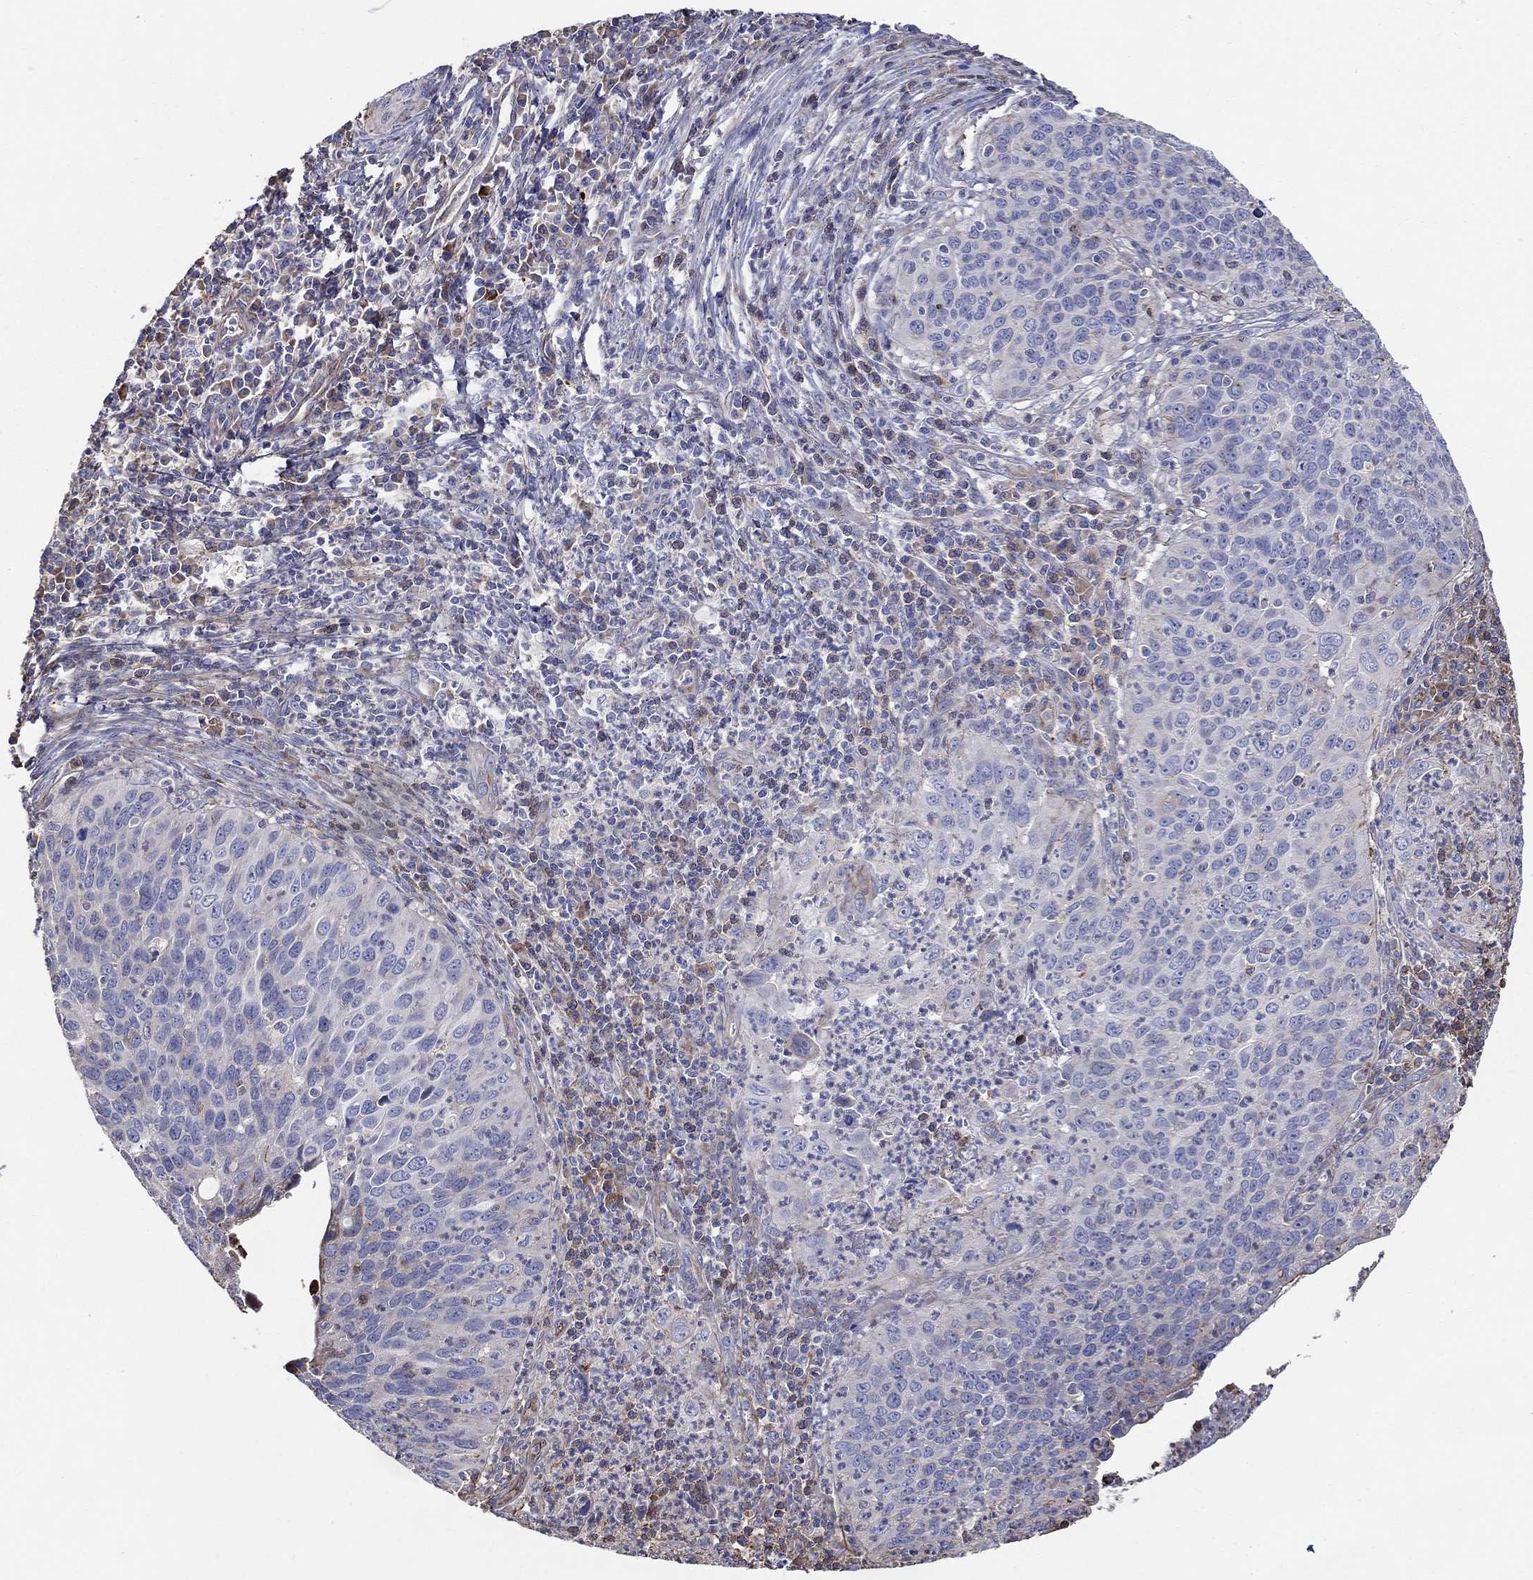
{"staining": {"intensity": "weak", "quantity": "<25%", "location": "cytoplasmic/membranous"}, "tissue": "cervical cancer", "cell_type": "Tumor cells", "image_type": "cancer", "snomed": [{"axis": "morphology", "description": "Squamous cell carcinoma, NOS"}, {"axis": "topography", "description": "Cervix"}], "caption": "This is an IHC histopathology image of human cervical cancer. There is no staining in tumor cells.", "gene": "NPHP1", "patient": {"sex": "female", "age": 26}}